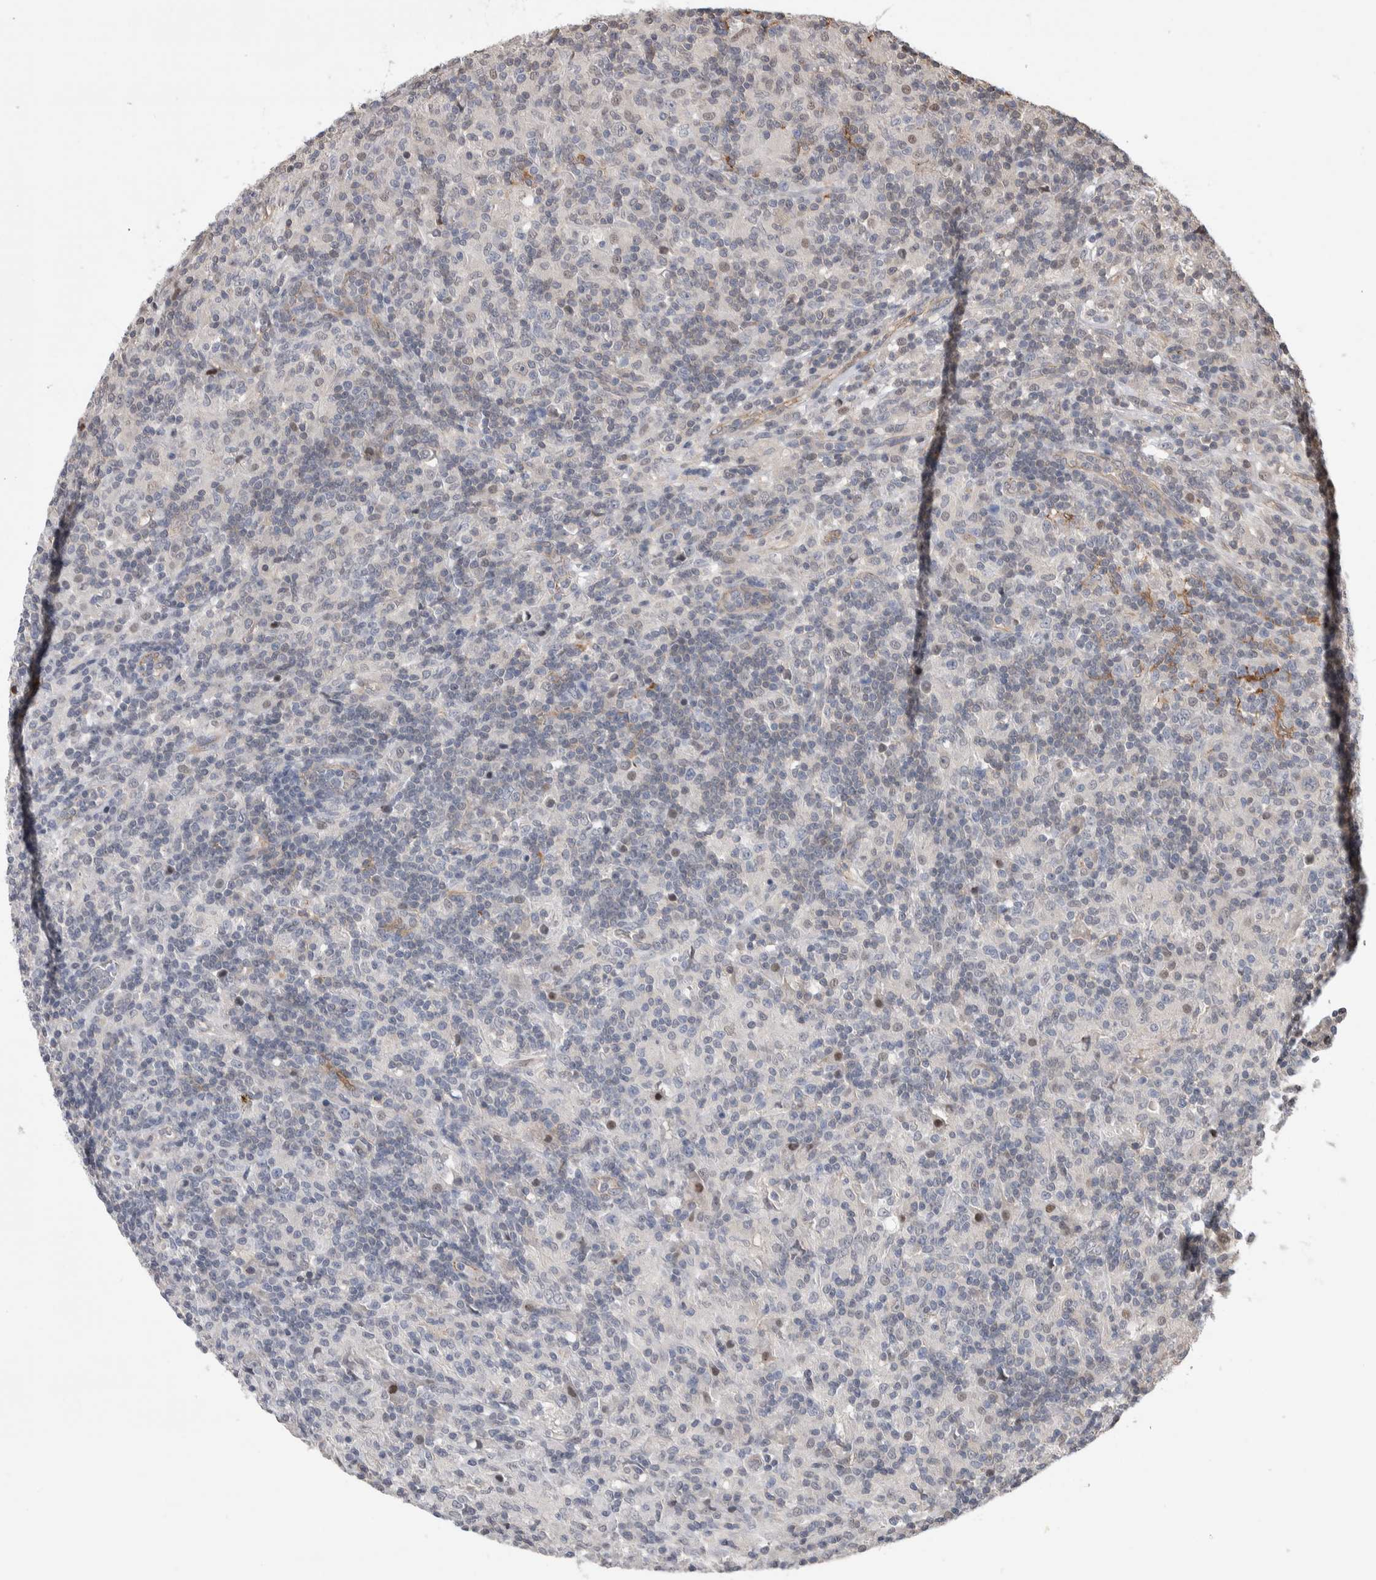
{"staining": {"intensity": "negative", "quantity": "none", "location": "none"}, "tissue": "lymphoma", "cell_type": "Tumor cells", "image_type": "cancer", "snomed": [{"axis": "morphology", "description": "Hodgkin's disease, NOS"}, {"axis": "topography", "description": "Lymph node"}], "caption": "This is an IHC histopathology image of lymphoma. There is no staining in tumor cells.", "gene": "ZBTB49", "patient": {"sex": "male", "age": 70}}